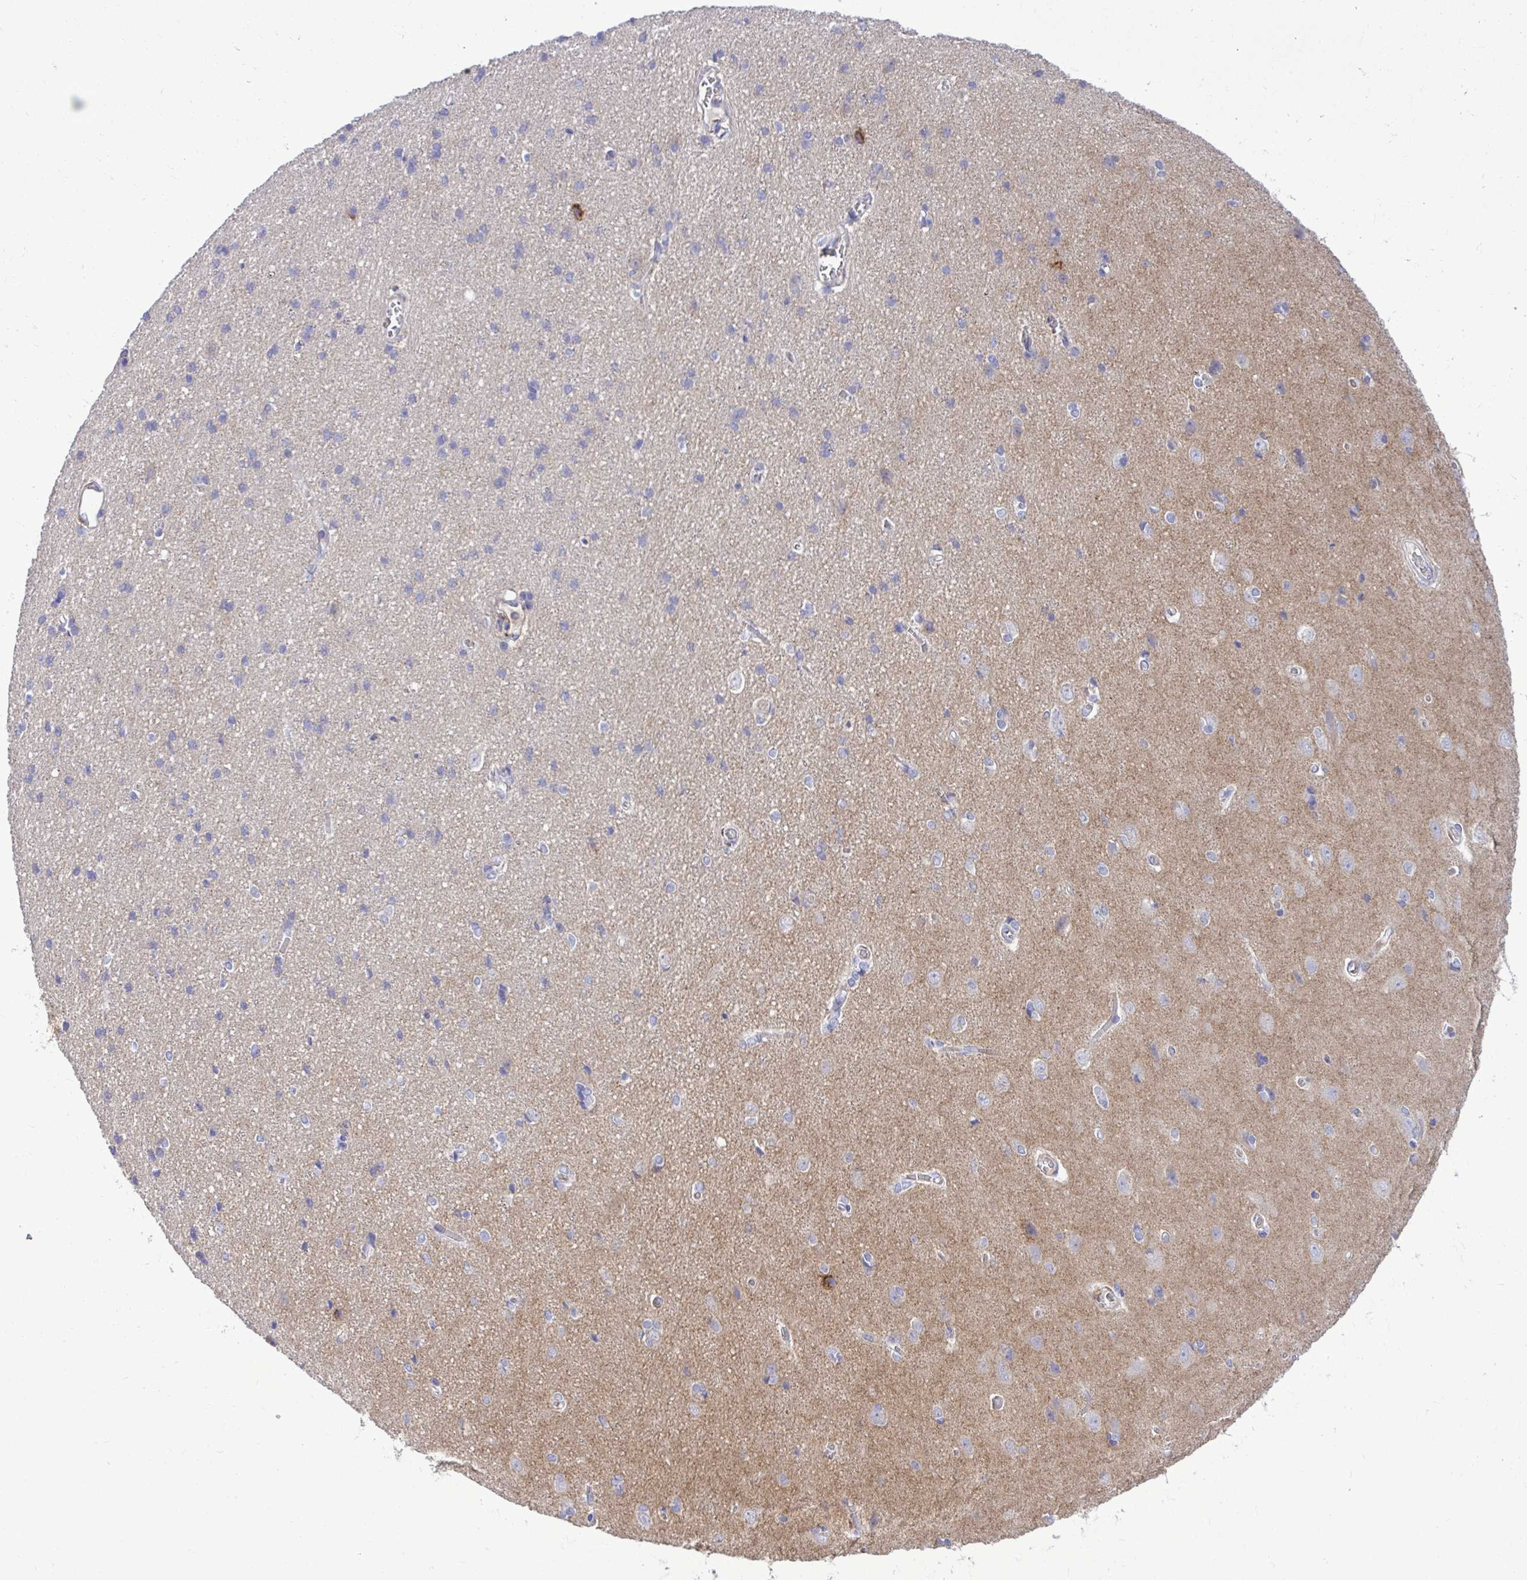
{"staining": {"intensity": "negative", "quantity": "none", "location": "none"}, "tissue": "cerebral cortex", "cell_type": "Endothelial cells", "image_type": "normal", "snomed": [{"axis": "morphology", "description": "Normal tissue, NOS"}, {"axis": "topography", "description": "Cerebral cortex"}], "caption": "The micrograph displays no significant positivity in endothelial cells of cerebral cortex. The staining is performed using DAB (3,3'-diaminobenzidine) brown chromogen with nuclei counter-stained in using hematoxylin.", "gene": "TP53I11", "patient": {"sex": "male", "age": 37}}